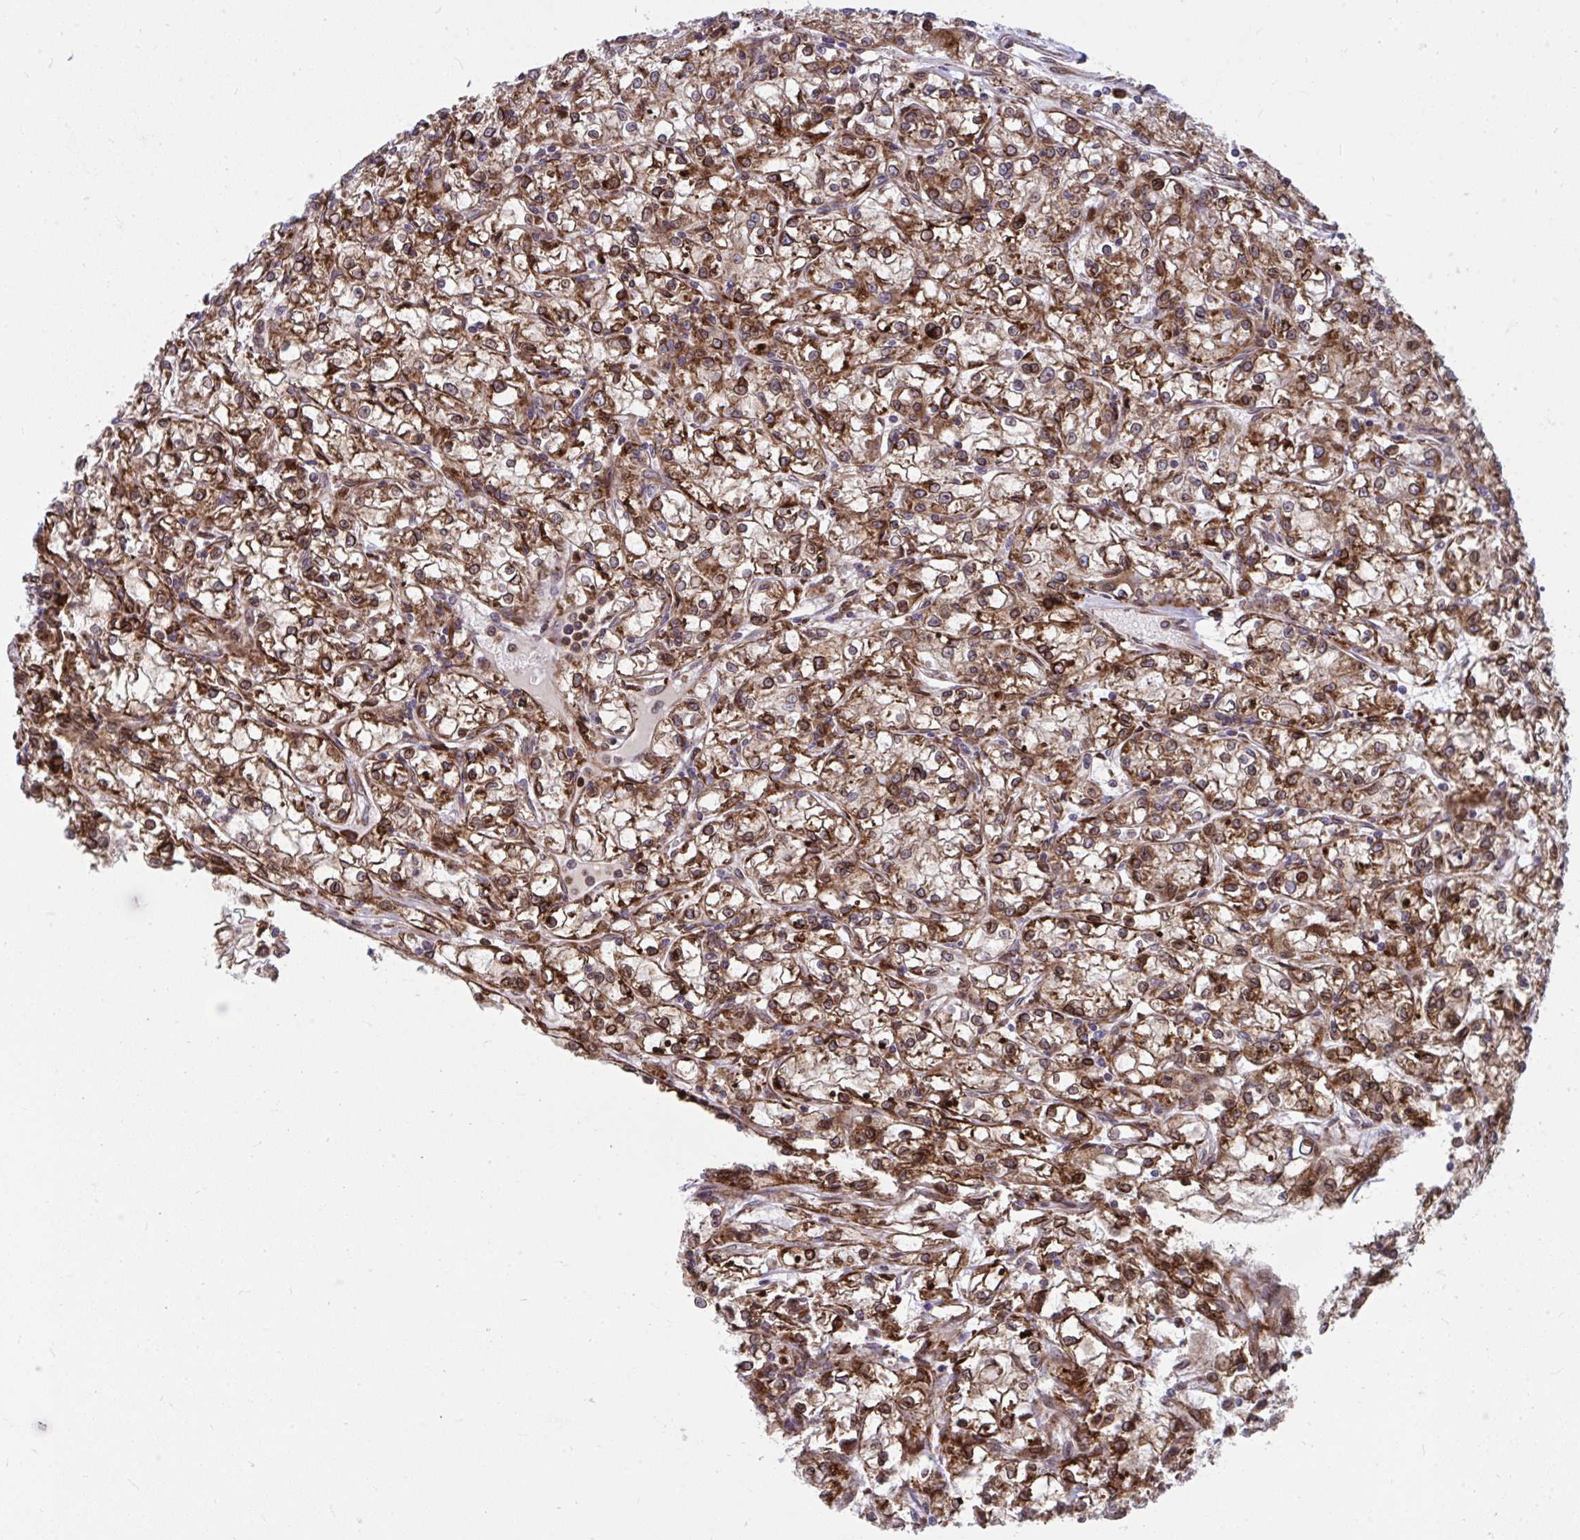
{"staining": {"intensity": "strong", "quantity": ">75%", "location": "cytoplasmic/membranous"}, "tissue": "renal cancer", "cell_type": "Tumor cells", "image_type": "cancer", "snomed": [{"axis": "morphology", "description": "Adenocarcinoma, NOS"}, {"axis": "topography", "description": "Kidney"}], "caption": "Immunohistochemistry (IHC) of human renal cancer exhibits high levels of strong cytoplasmic/membranous positivity in approximately >75% of tumor cells.", "gene": "STIM2", "patient": {"sex": "female", "age": 59}}